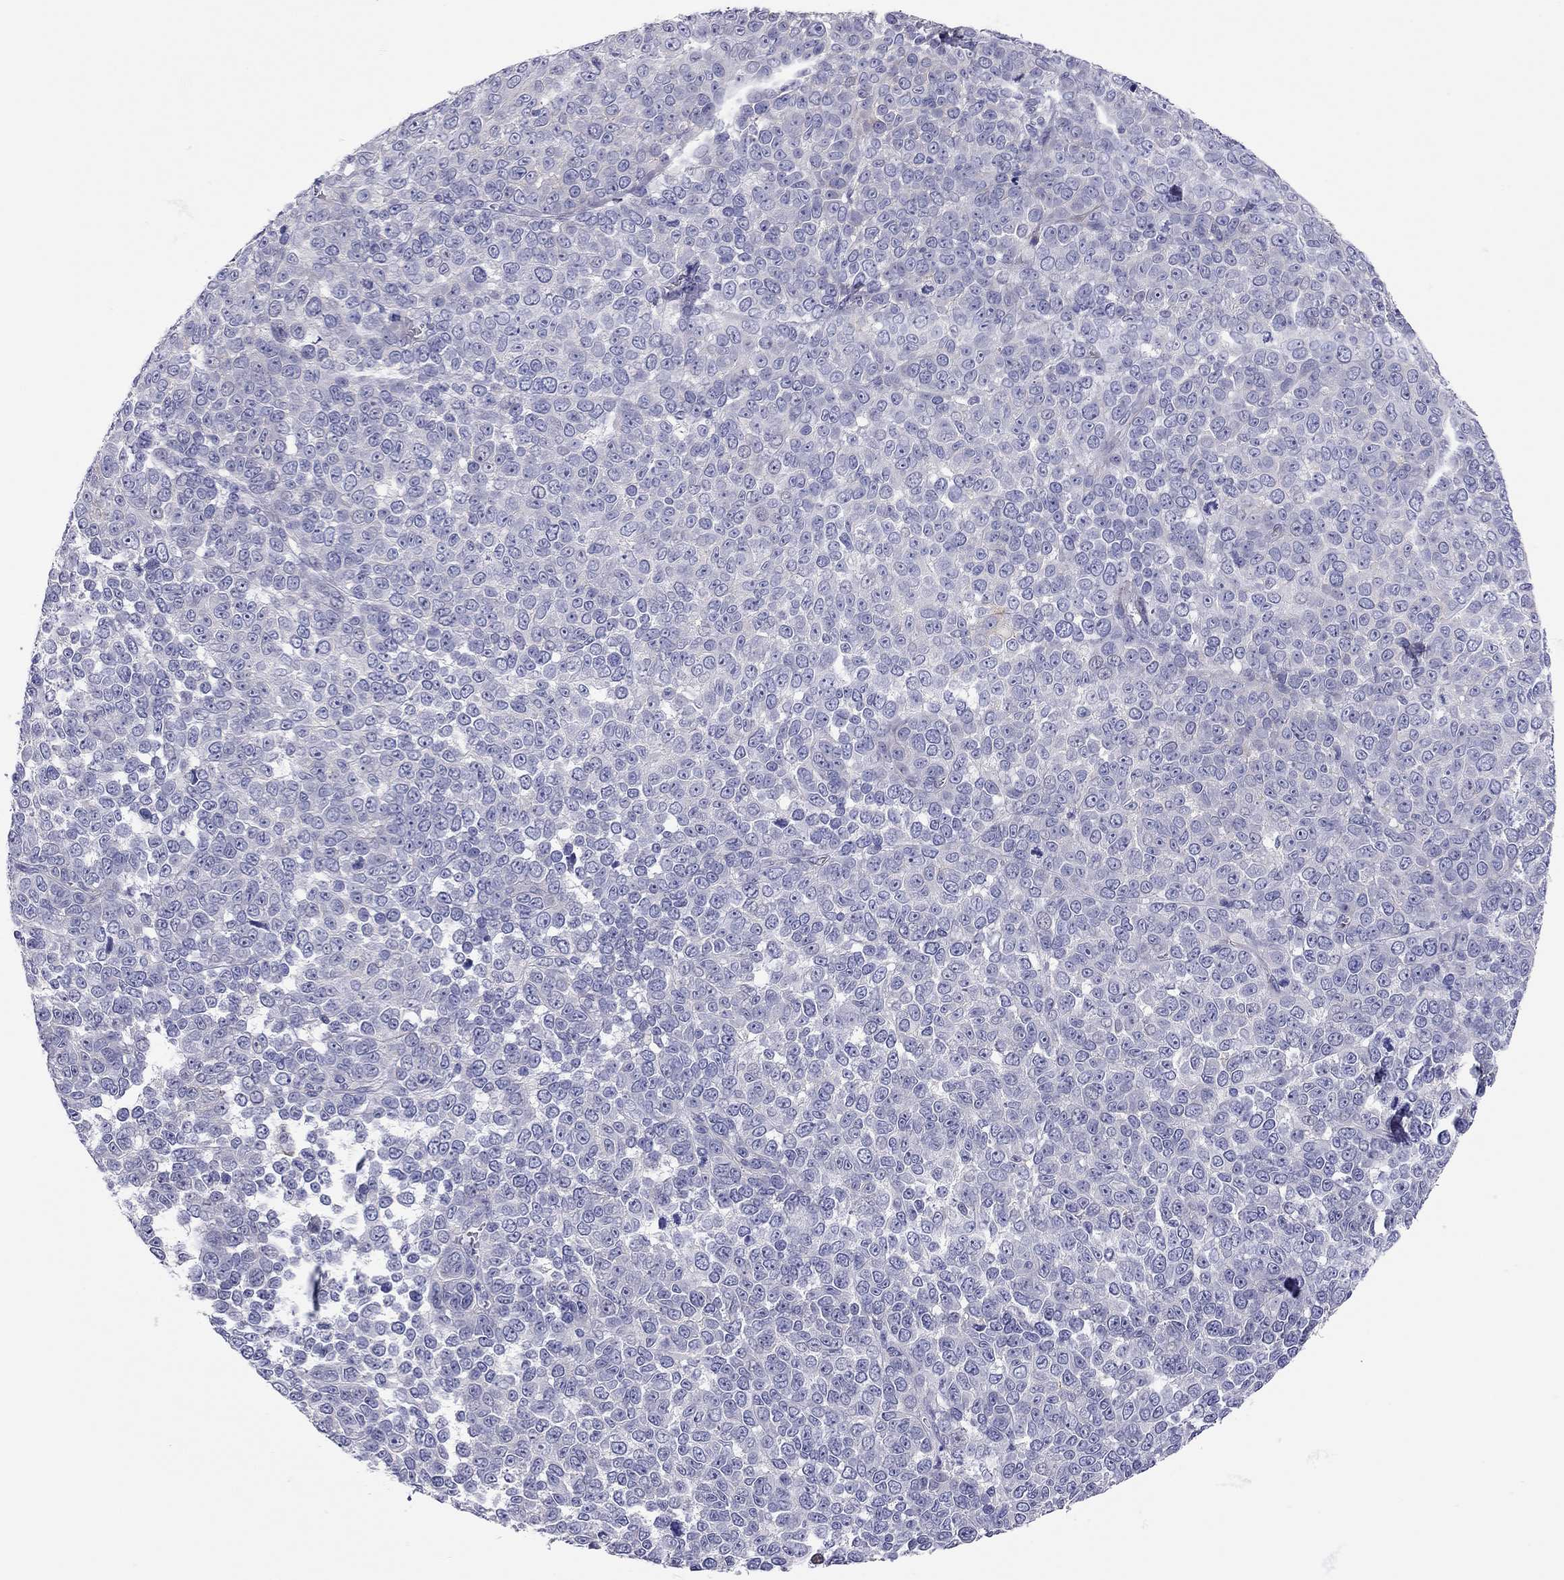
{"staining": {"intensity": "negative", "quantity": "none", "location": "none"}, "tissue": "melanoma", "cell_type": "Tumor cells", "image_type": "cancer", "snomed": [{"axis": "morphology", "description": "Malignant melanoma, NOS"}, {"axis": "topography", "description": "Skin"}], "caption": "High power microscopy micrograph of an immunohistochemistry (IHC) histopathology image of malignant melanoma, revealing no significant staining in tumor cells. (Stains: DAB (3,3'-diaminobenzidine) IHC with hematoxylin counter stain, Microscopy: brightfield microscopy at high magnification).", "gene": "SCARB1", "patient": {"sex": "female", "age": 95}}